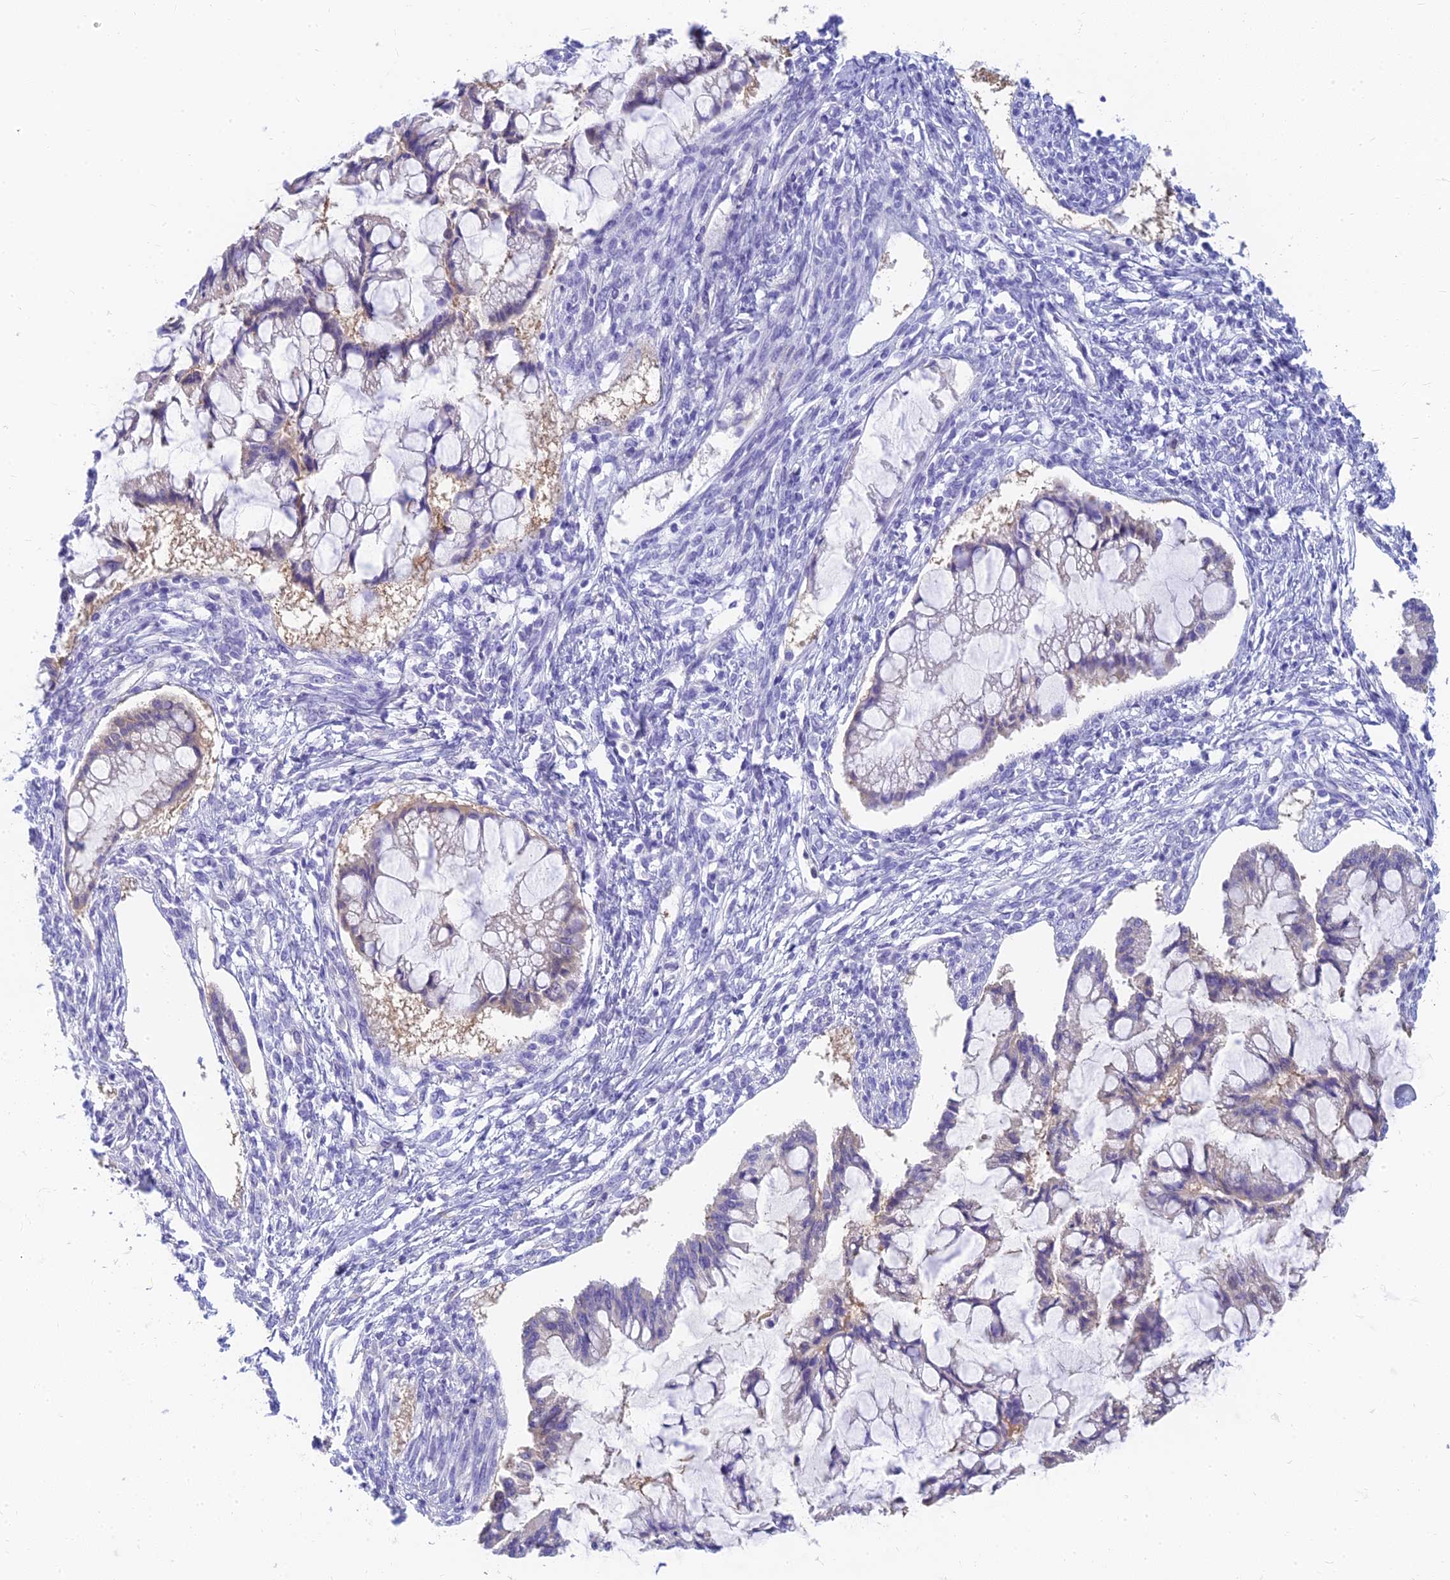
{"staining": {"intensity": "negative", "quantity": "none", "location": "none"}, "tissue": "ovarian cancer", "cell_type": "Tumor cells", "image_type": "cancer", "snomed": [{"axis": "morphology", "description": "Cystadenocarcinoma, mucinous, NOS"}, {"axis": "topography", "description": "Ovary"}], "caption": "Immunohistochemistry photomicrograph of neoplastic tissue: human ovarian cancer (mucinous cystadenocarcinoma) stained with DAB (3,3'-diaminobenzidine) shows no significant protein staining in tumor cells.", "gene": "STRN4", "patient": {"sex": "female", "age": 73}}